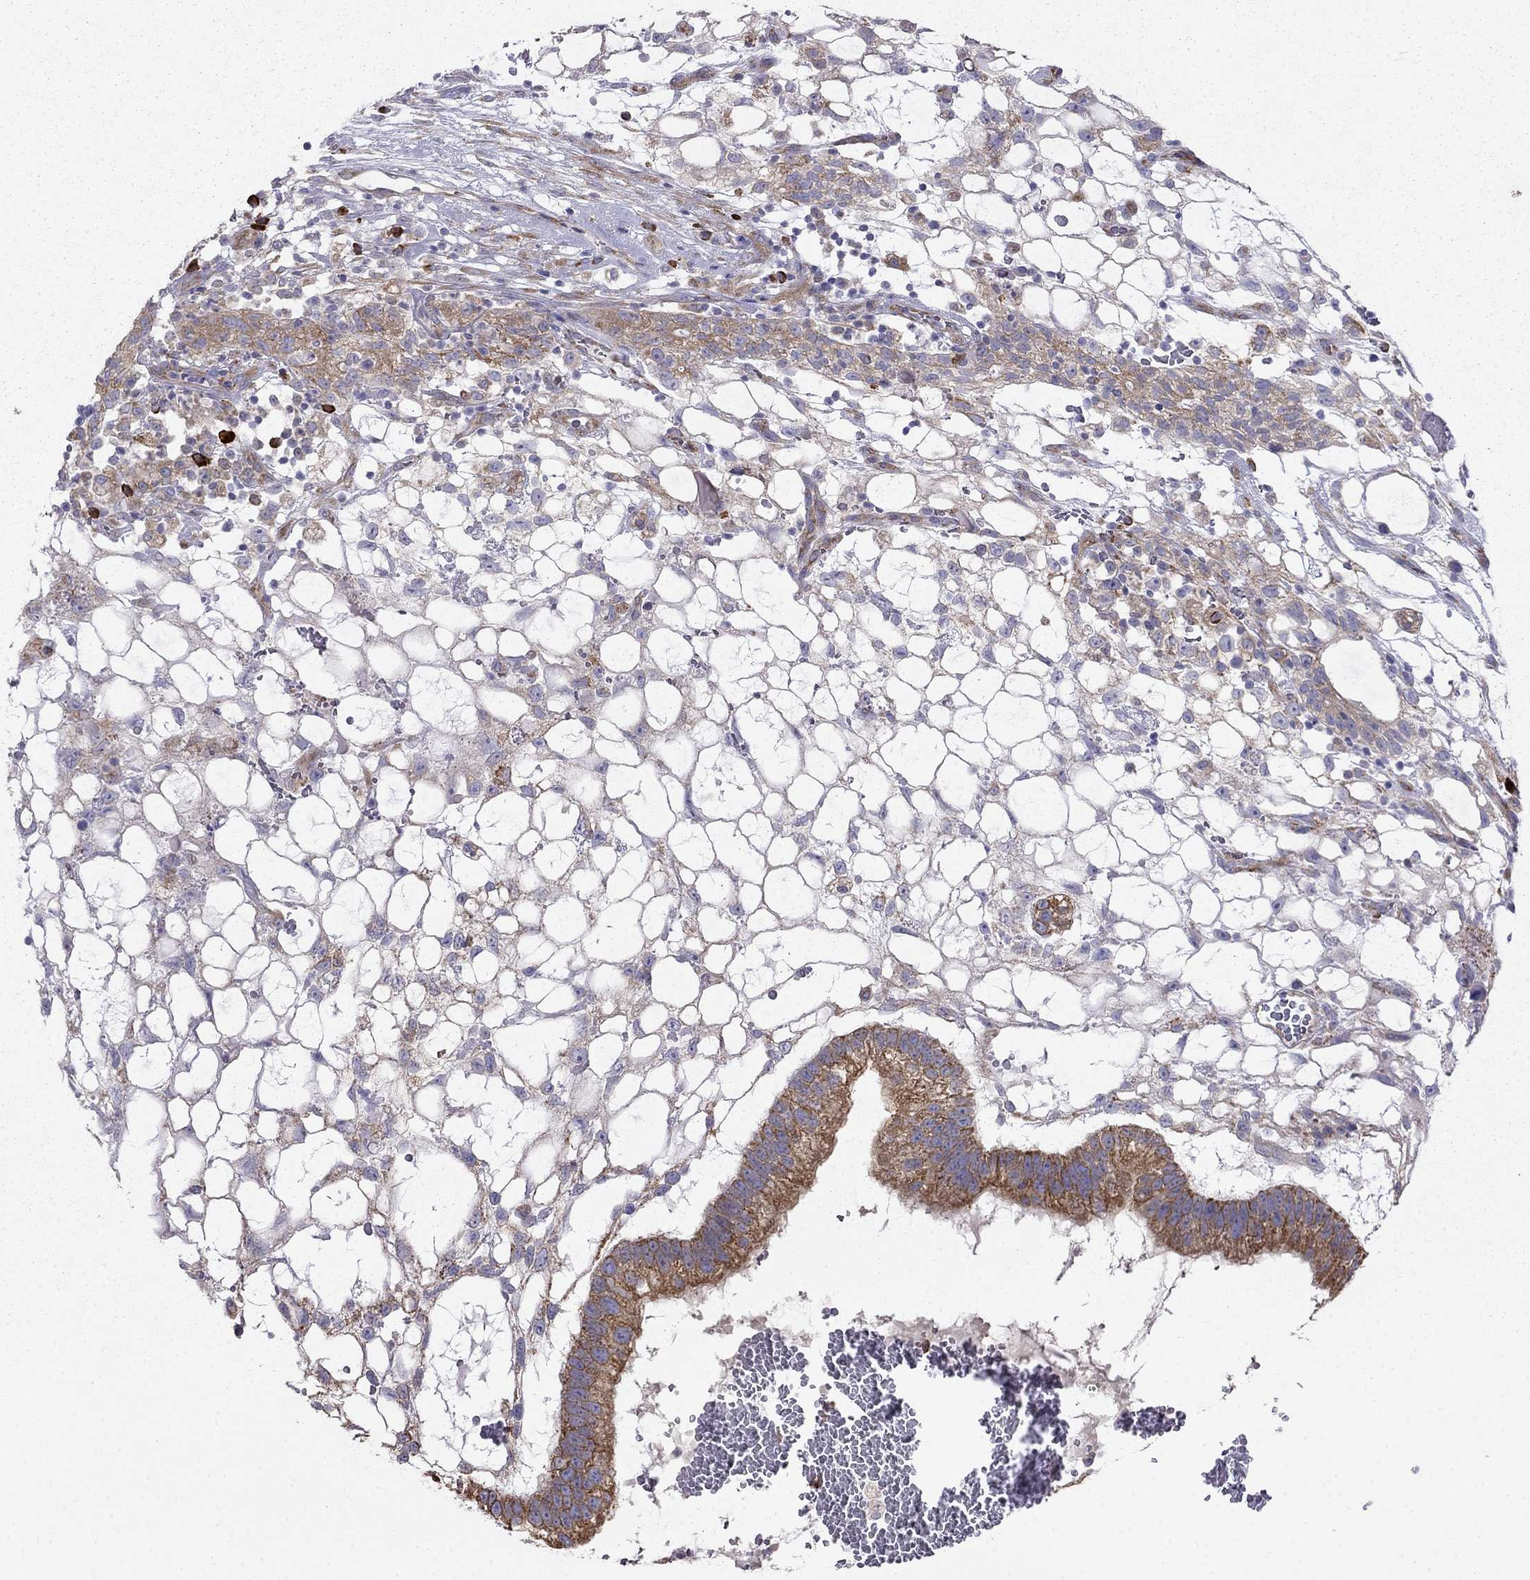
{"staining": {"intensity": "moderate", "quantity": ">75%", "location": "cytoplasmic/membranous"}, "tissue": "testis cancer", "cell_type": "Tumor cells", "image_type": "cancer", "snomed": [{"axis": "morphology", "description": "Normal tissue, NOS"}, {"axis": "morphology", "description": "Carcinoma, Embryonal, NOS"}, {"axis": "topography", "description": "Testis"}, {"axis": "topography", "description": "Epididymis"}], "caption": "Human testis embryonal carcinoma stained with a protein marker shows moderate staining in tumor cells.", "gene": "LONRF2", "patient": {"sex": "male", "age": 32}}